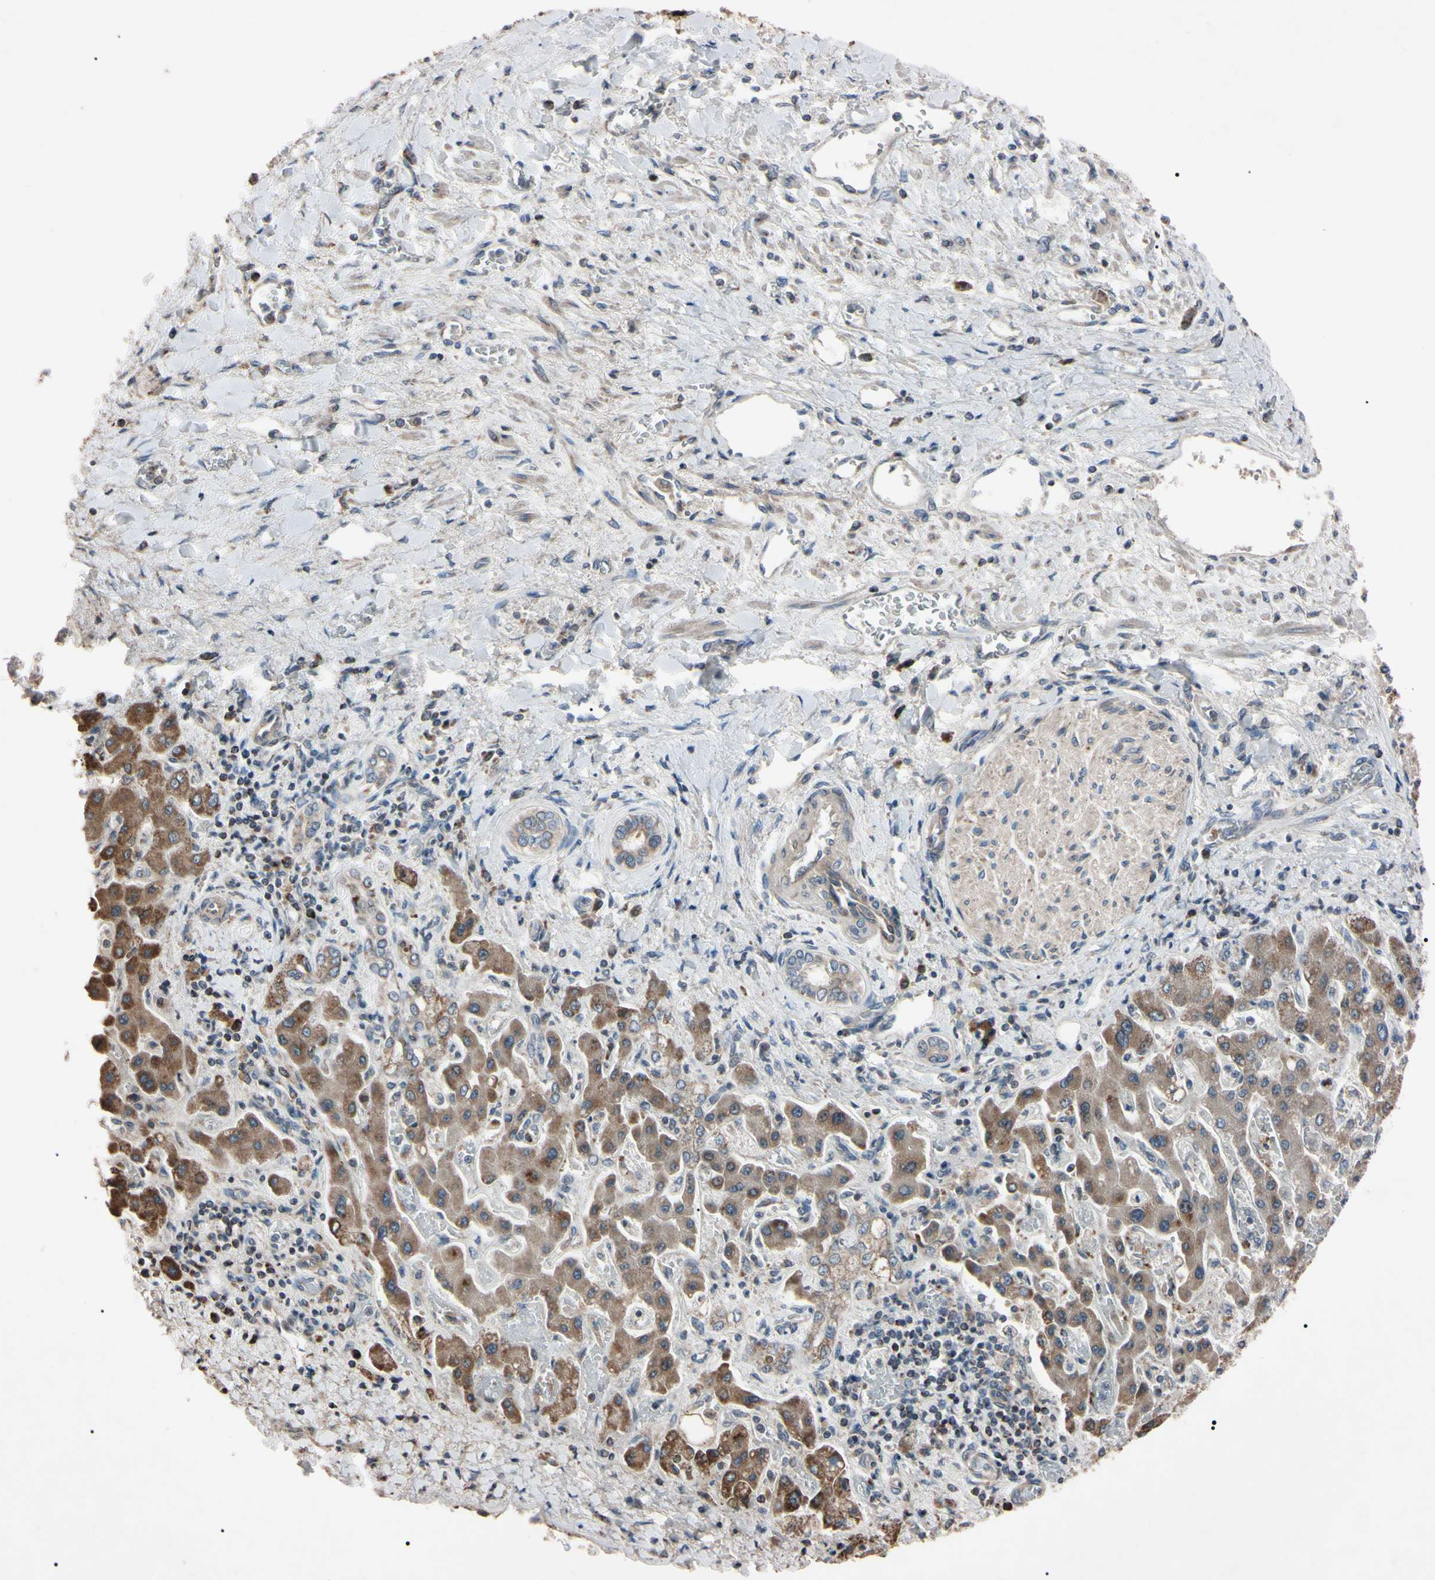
{"staining": {"intensity": "weak", "quantity": ">75%", "location": "cytoplasmic/membranous"}, "tissue": "liver cancer", "cell_type": "Tumor cells", "image_type": "cancer", "snomed": [{"axis": "morphology", "description": "Cholangiocarcinoma"}, {"axis": "topography", "description": "Liver"}], "caption": "Immunohistochemical staining of liver cancer shows low levels of weak cytoplasmic/membranous staining in approximately >75% of tumor cells.", "gene": "TNFRSF1A", "patient": {"sex": "male", "age": 50}}